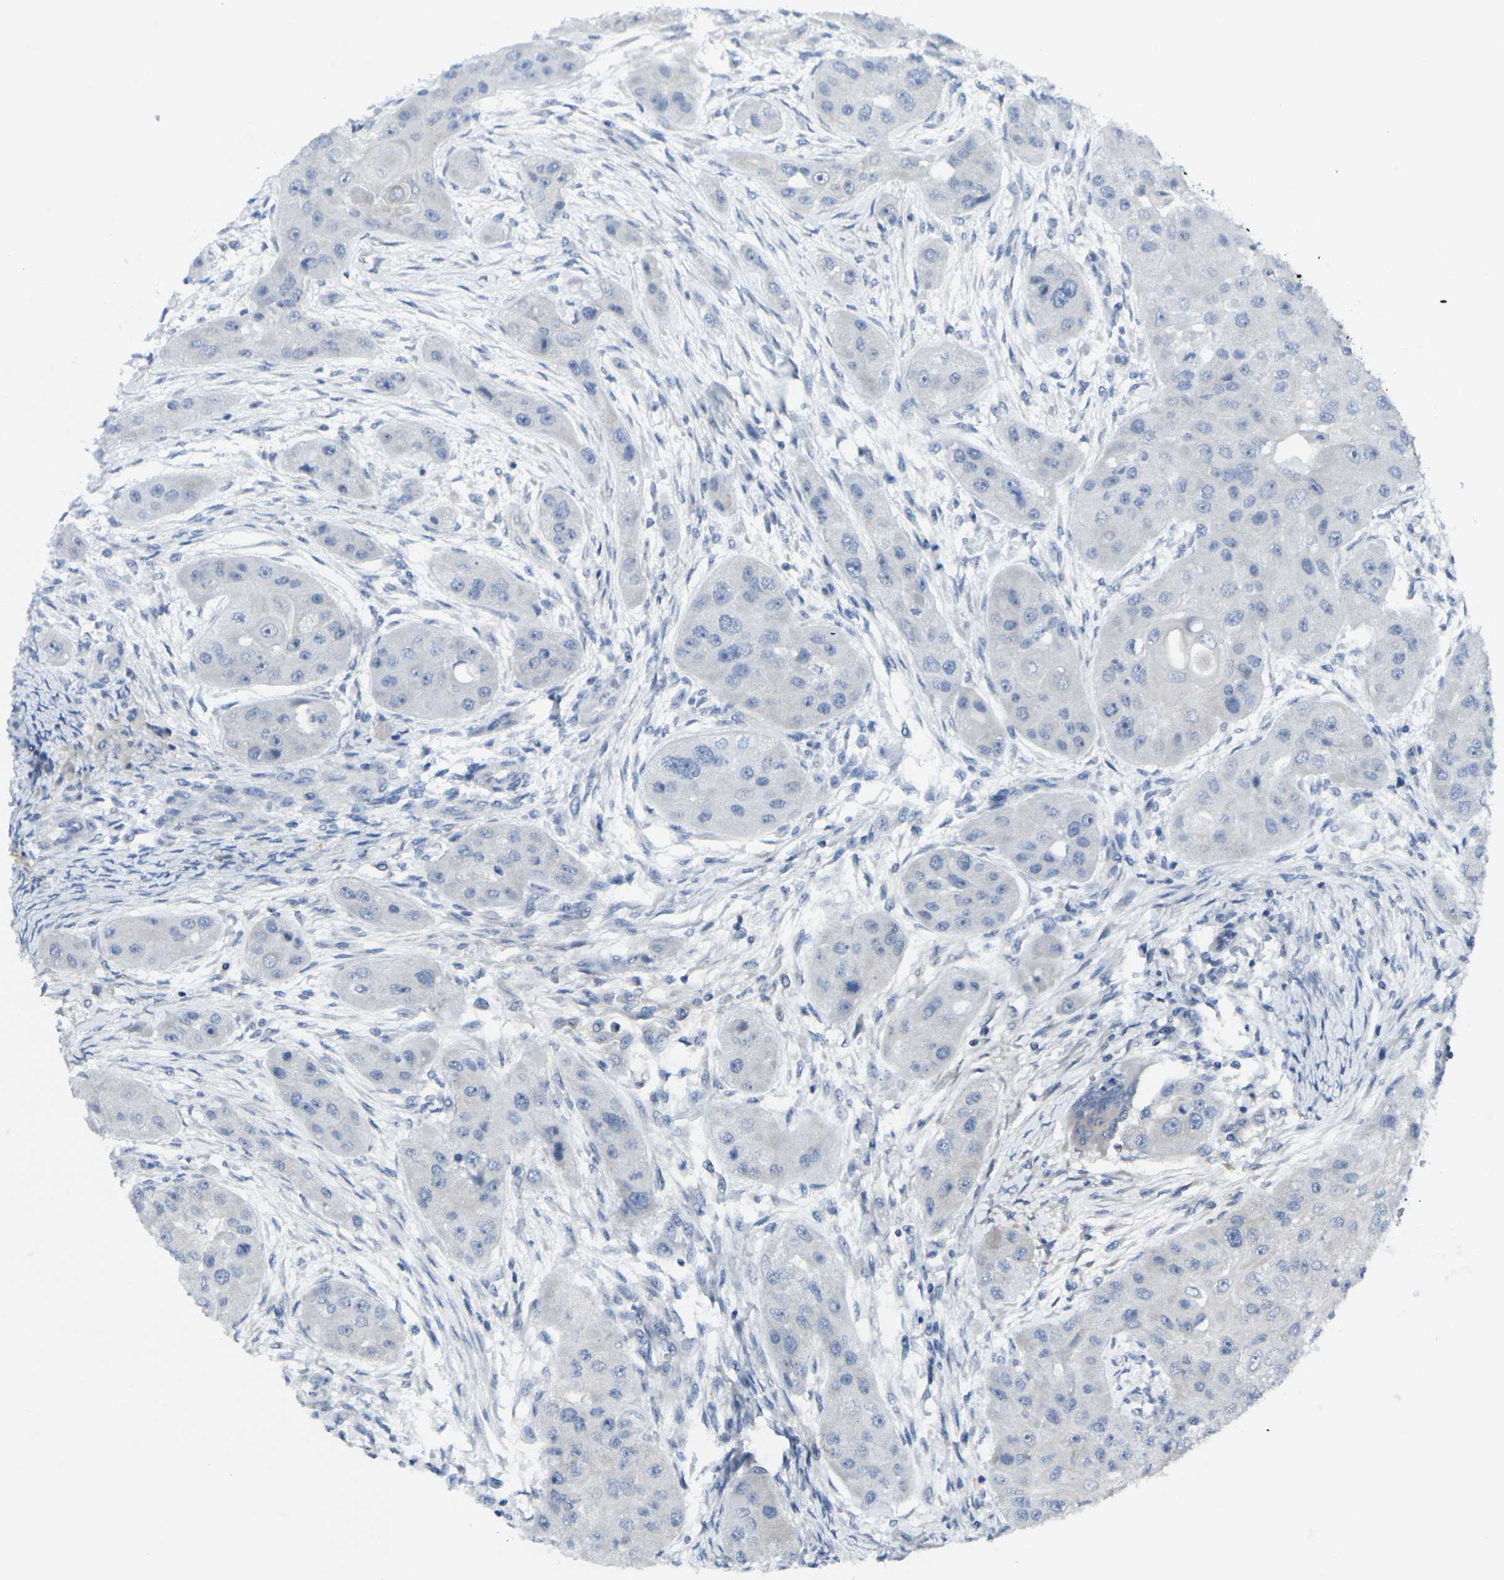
{"staining": {"intensity": "negative", "quantity": "none", "location": "none"}, "tissue": "head and neck cancer", "cell_type": "Tumor cells", "image_type": "cancer", "snomed": [{"axis": "morphology", "description": "Normal tissue, NOS"}, {"axis": "morphology", "description": "Squamous cell carcinoma, NOS"}, {"axis": "topography", "description": "Skeletal muscle"}, {"axis": "topography", "description": "Head-Neck"}], "caption": "High power microscopy micrograph of an immunohistochemistry histopathology image of head and neck cancer, revealing no significant expression in tumor cells.", "gene": "CCR10", "patient": {"sex": "male", "age": 51}}